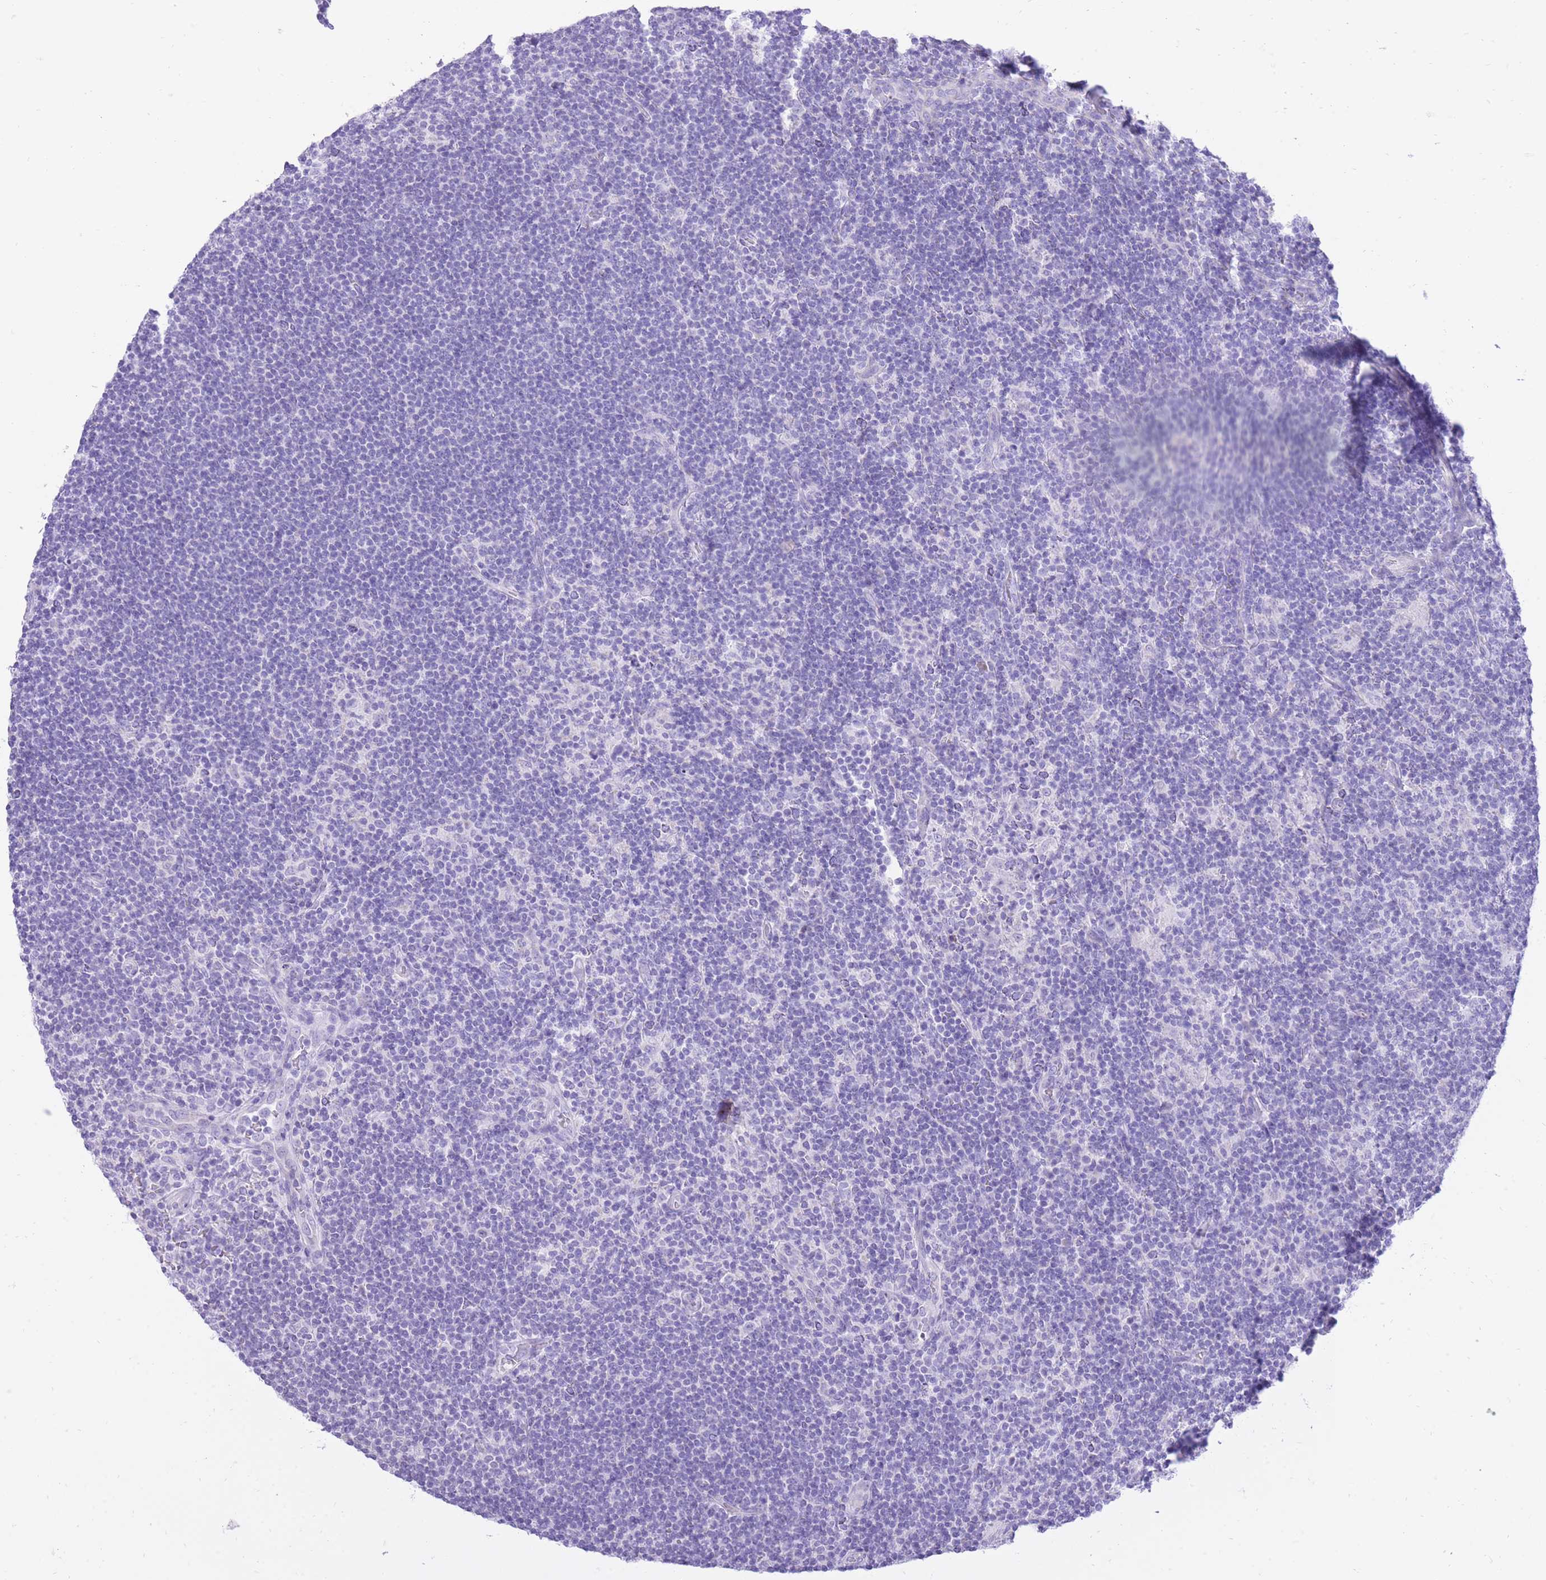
{"staining": {"intensity": "negative", "quantity": "none", "location": "none"}, "tissue": "lymphoma", "cell_type": "Tumor cells", "image_type": "cancer", "snomed": [{"axis": "morphology", "description": "Hodgkin's disease, NOS"}, {"axis": "topography", "description": "Lymph node"}], "caption": "A photomicrograph of human Hodgkin's disease is negative for staining in tumor cells.", "gene": "SLC4A4", "patient": {"sex": "female", "age": 57}}